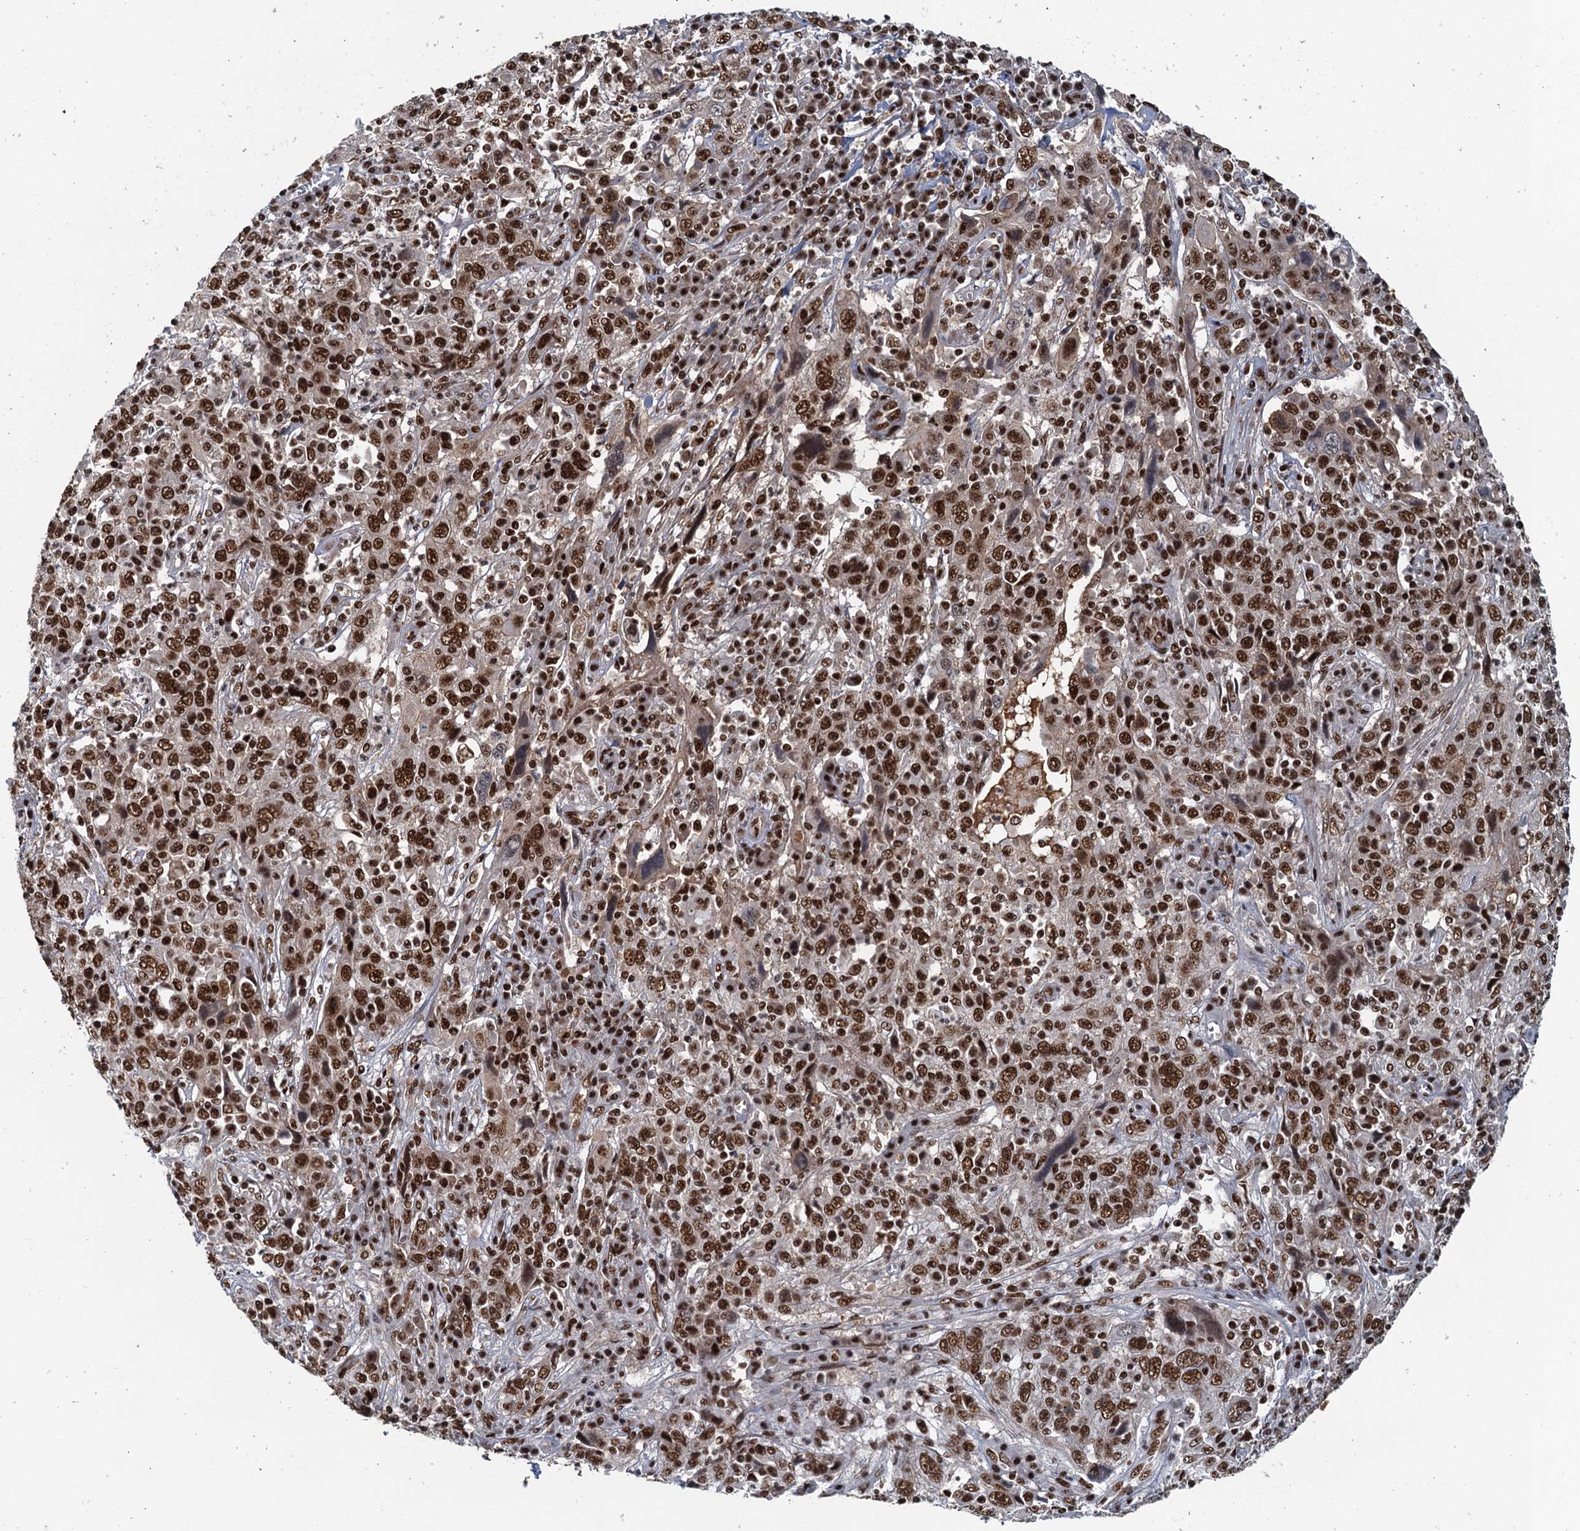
{"staining": {"intensity": "strong", "quantity": ">75%", "location": "nuclear"}, "tissue": "cervical cancer", "cell_type": "Tumor cells", "image_type": "cancer", "snomed": [{"axis": "morphology", "description": "Squamous cell carcinoma, NOS"}, {"axis": "topography", "description": "Cervix"}], "caption": "Cervical cancer (squamous cell carcinoma) was stained to show a protein in brown. There is high levels of strong nuclear expression in approximately >75% of tumor cells. The protein of interest is stained brown, and the nuclei are stained in blue (DAB (3,3'-diaminobenzidine) IHC with brightfield microscopy, high magnification).", "gene": "ZC3H18", "patient": {"sex": "female", "age": 46}}